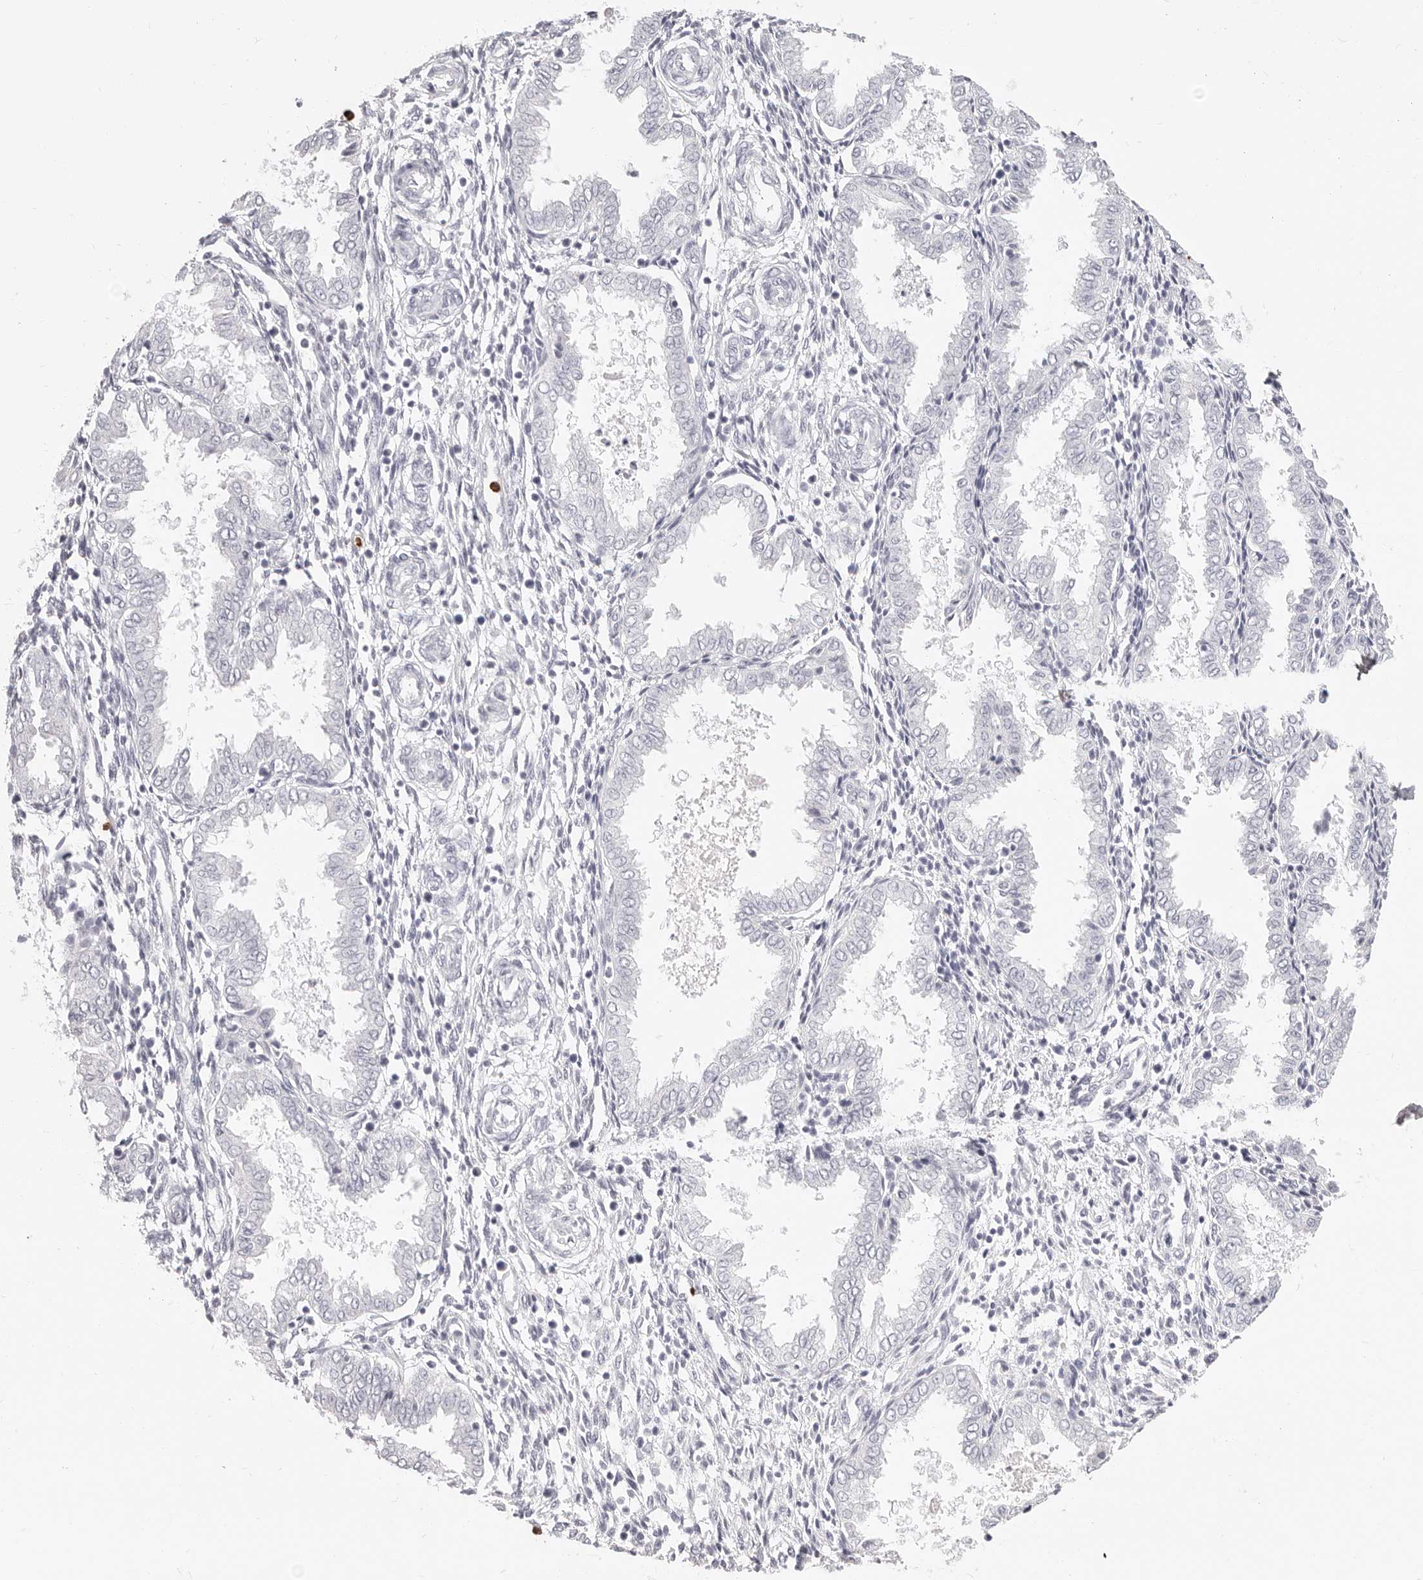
{"staining": {"intensity": "negative", "quantity": "none", "location": "none"}, "tissue": "endometrium", "cell_type": "Cells in endometrial stroma", "image_type": "normal", "snomed": [{"axis": "morphology", "description": "Normal tissue, NOS"}, {"axis": "topography", "description": "Endometrium"}], "caption": "DAB (3,3'-diaminobenzidine) immunohistochemical staining of normal endometrium displays no significant positivity in cells in endometrial stroma.", "gene": "CAMP", "patient": {"sex": "female", "age": 33}}